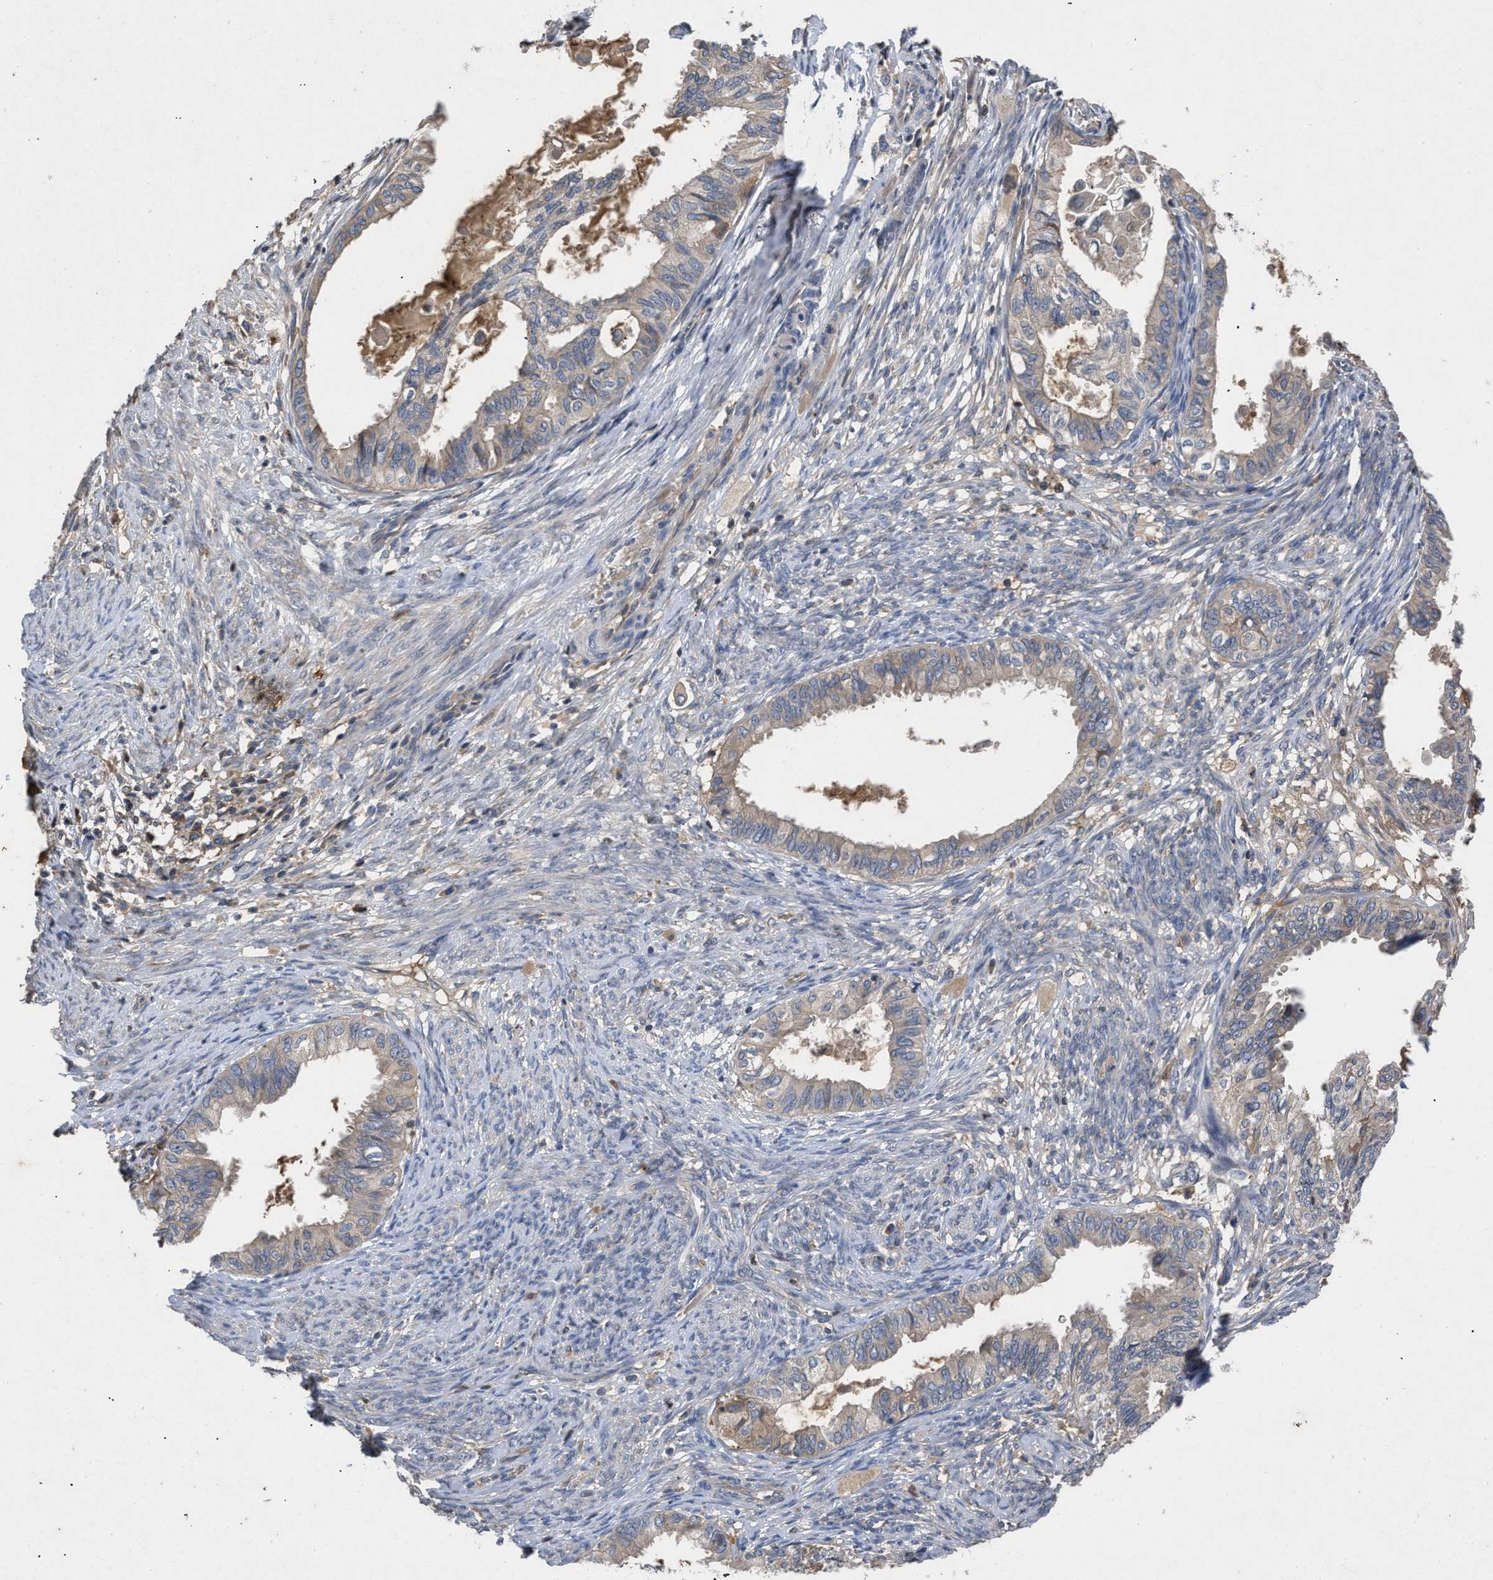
{"staining": {"intensity": "weak", "quantity": "25%-75%", "location": "cytoplasmic/membranous"}, "tissue": "cervical cancer", "cell_type": "Tumor cells", "image_type": "cancer", "snomed": [{"axis": "morphology", "description": "Normal tissue, NOS"}, {"axis": "morphology", "description": "Adenocarcinoma, NOS"}, {"axis": "topography", "description": "Cervix"}, {"axis": "topography", "description": "Endometrium"}], "caption": "IHC micrograph of human adenocarcinoma (cervical) stained for a protein (brown), which displays low levels of weak cytoplasmic/membranous positivity in about 25%-75% of tumor cells.", "gene": "VPS4A", "patient": {"sex": "female", "age": 86}}